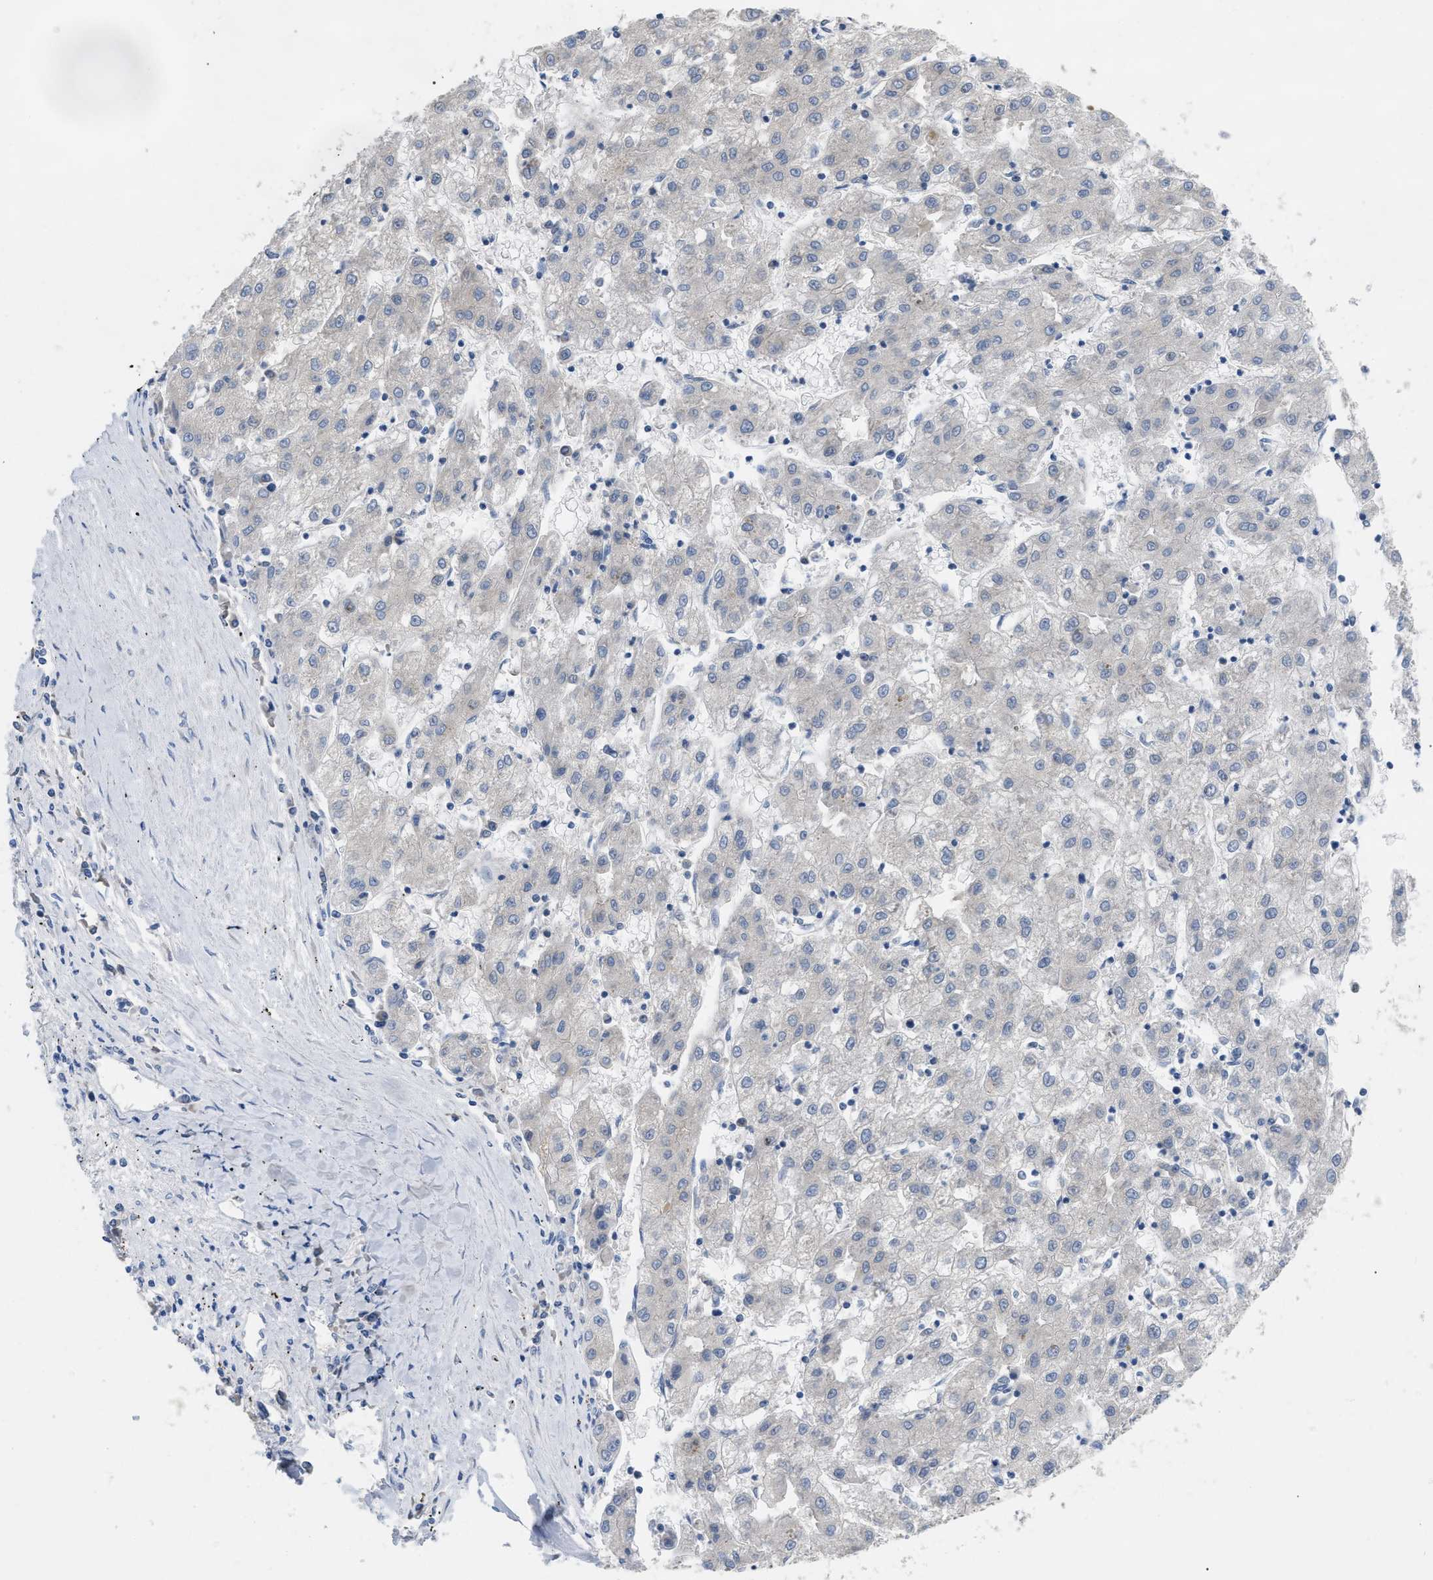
{"staining": {"intensity": "negative", "quantity": "none", "location": "none"}, "tissue": "liver cancer", "cell_type": "Tumor cells", "image_type": "cancer", "snomed": [{"axis": "morphology", "description": "Carcinoma, Hepatocellular, NOS"}, {"axis": "topography", "description": "Liver"}], "caption": "Immunohistochemical staining of liver cancer (hepatocellular carcinoma) displays no significant staining in tumor cells.", "gene": "DHX58", "patient": {"sex": "male", "age": 72}}